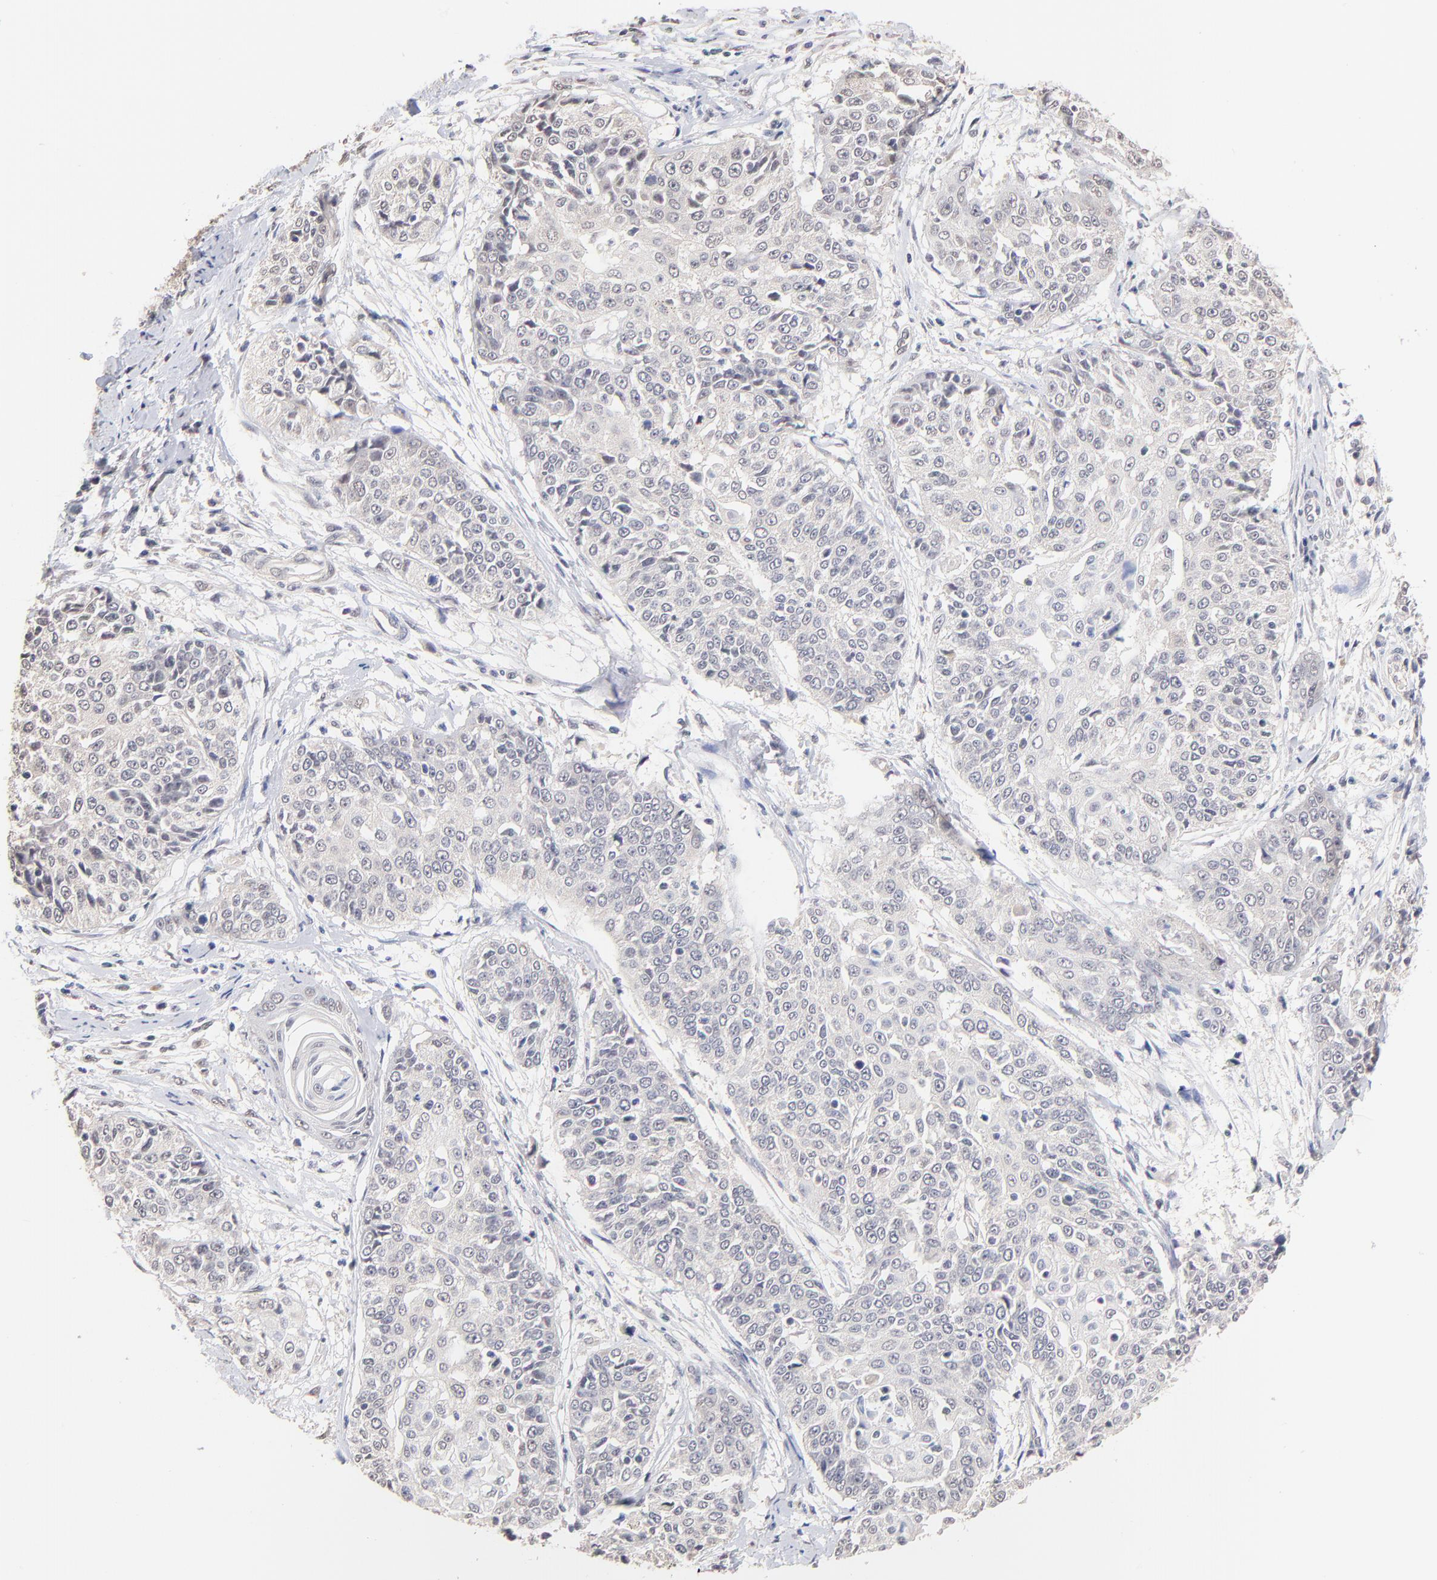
{"staining": {"intensity": "negative", "quantity": "none", "location": "none"}, "tissue": "cervical cancer", "cell_type": "Tumor cells", "image_type": "cancer", "snomed": [{"axis": "morphology", "description": "Squamous cell carcinoma, NOS"}, {"axis": "topography", "description": "Cervix"}], "caption": "A photomicrograph of human cervical cancer (squamous cell carcinoma) is negative for staining in tumor cells.", "gene": "RIBC2", "patient": {"sex": "female", "age": 64}}